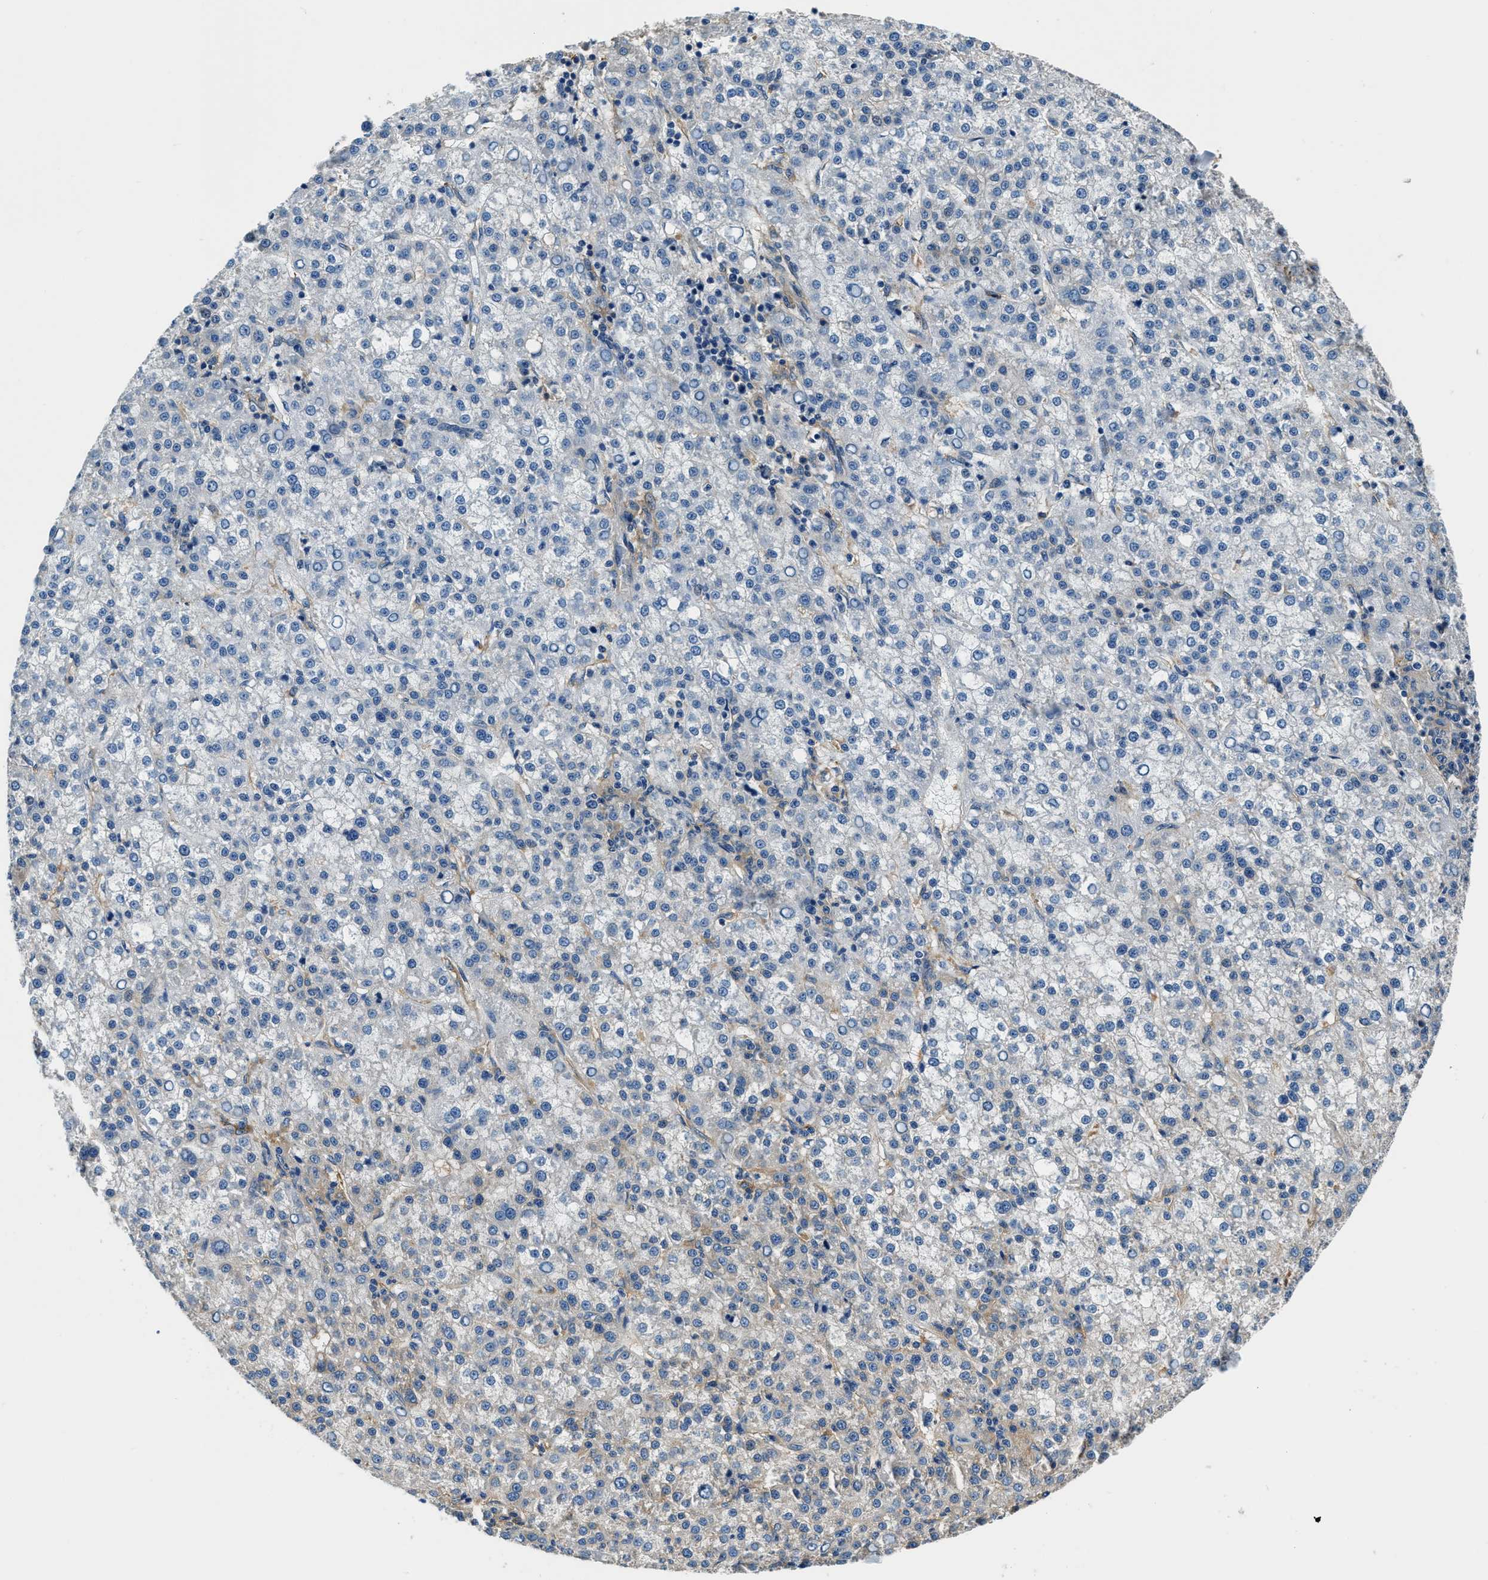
{"staining": {"intensity": "negative", "quantity": "none", "location": "none"}, "tissue": "liver cancer", "cell_type": "Tumor cells", "image_type": "cancer", "snomed": [{"axis": "morphology", "description": "Carcinoma, Hepatocellular, NOS"}, {"axis": "topography", "description": "Liver"}], "caption": "Human liver cancer stained for a protein using immunohistochemistry (IHC) displays no staining in tumor cells.", "gene": "EEA1", "patient": {"sex": "female", "age": 58}}